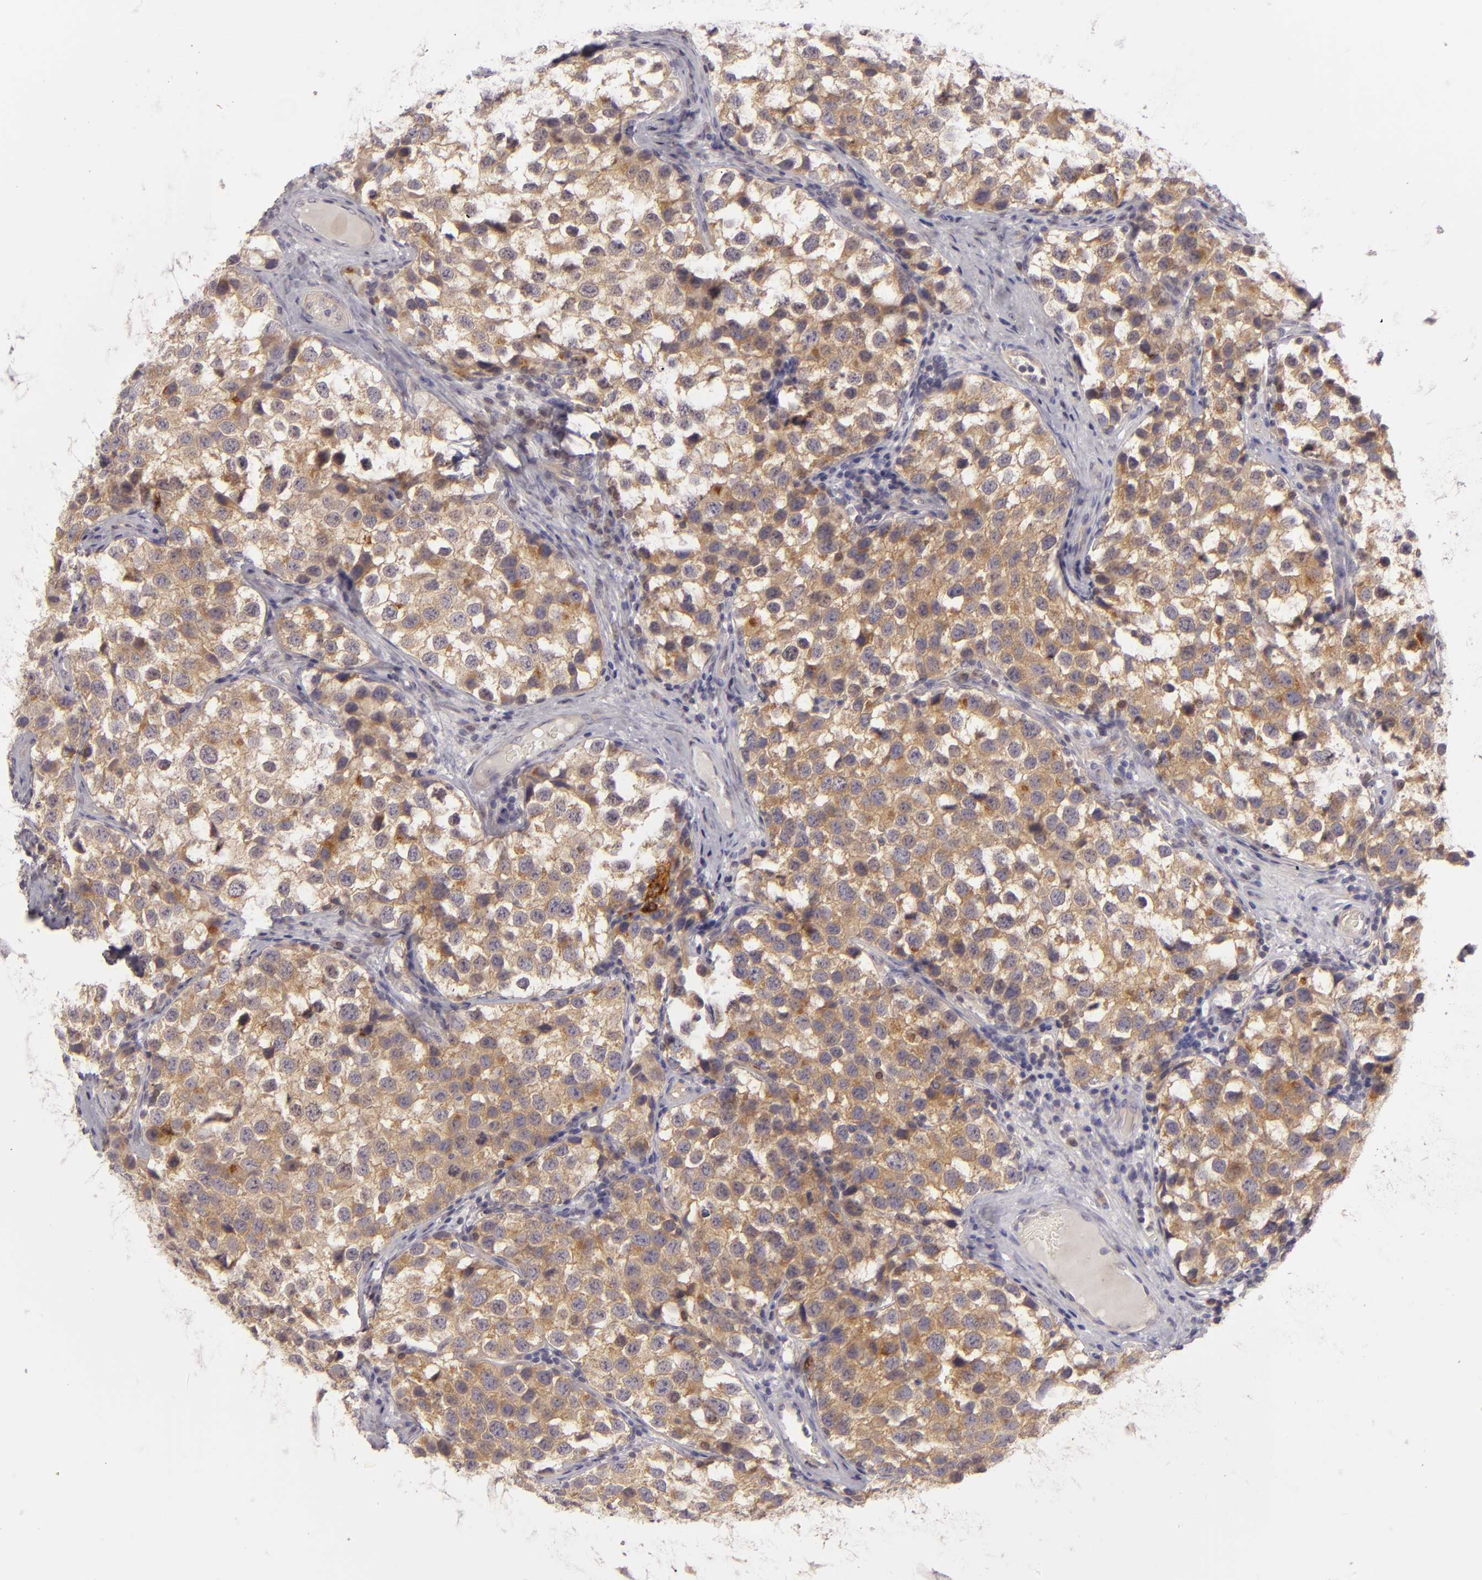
{"staining": {"intensity": "moderate", "quantity": ">75%", "location": "cytoplasmic/membranous"}, "tissue": "testis cancer", "cell_type": "Tumor cells", "image_type": "cancer", "snomed": [{"axis": "morphology", "description": "Seminoma, NOS"}, {"axis": "topography", "description": "Testis"}], "caption": "The histopathology image reveals staining of seminoma (testis), revealing moderate cytoplasmic/membranous protein positivity (brown color) within tumor cells. (DAB = brown stain, brightfield microscopy at high magnification).", "gene": "CD83", "patient": {"sex": "male", "age": 39}}